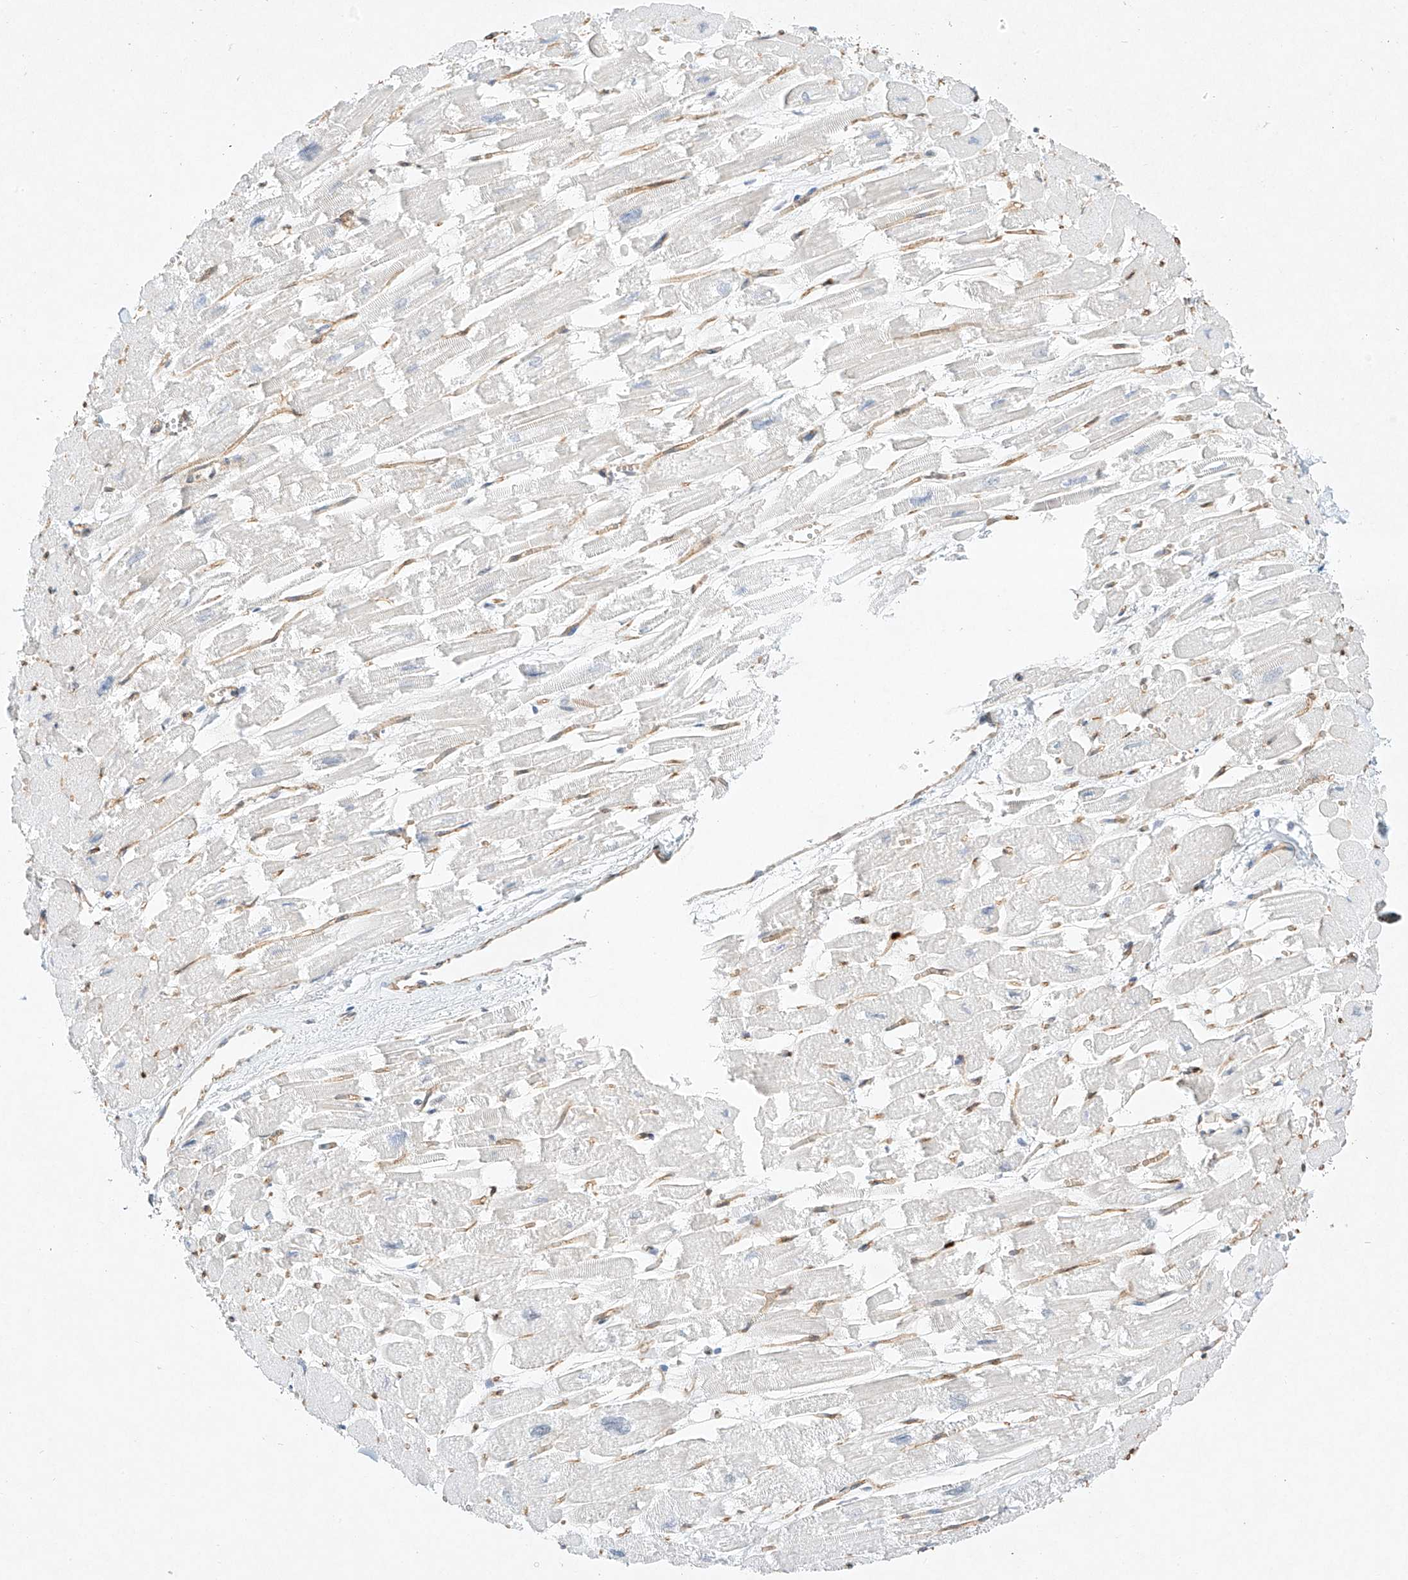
{"staining": {"intensity": "negative", "quantity": "none", "location": "none"}, "tissue": "heart muscle", "cell_type": "Cardiomyocytes", "image_type": "normal", "snomed": [{"axis": "morphology", "description": "Normal tissue, NOS"}, {"axis": "topography", "description": "Heart"}], "caption": "A high-resolution micrograph shows immunohistochemistry (IHC) staining of benign heart muscle, which displays no significant positivity in cardiomyocytes.", "gene": "REEP2", "patient": {"sex": "male", "age": 54}}